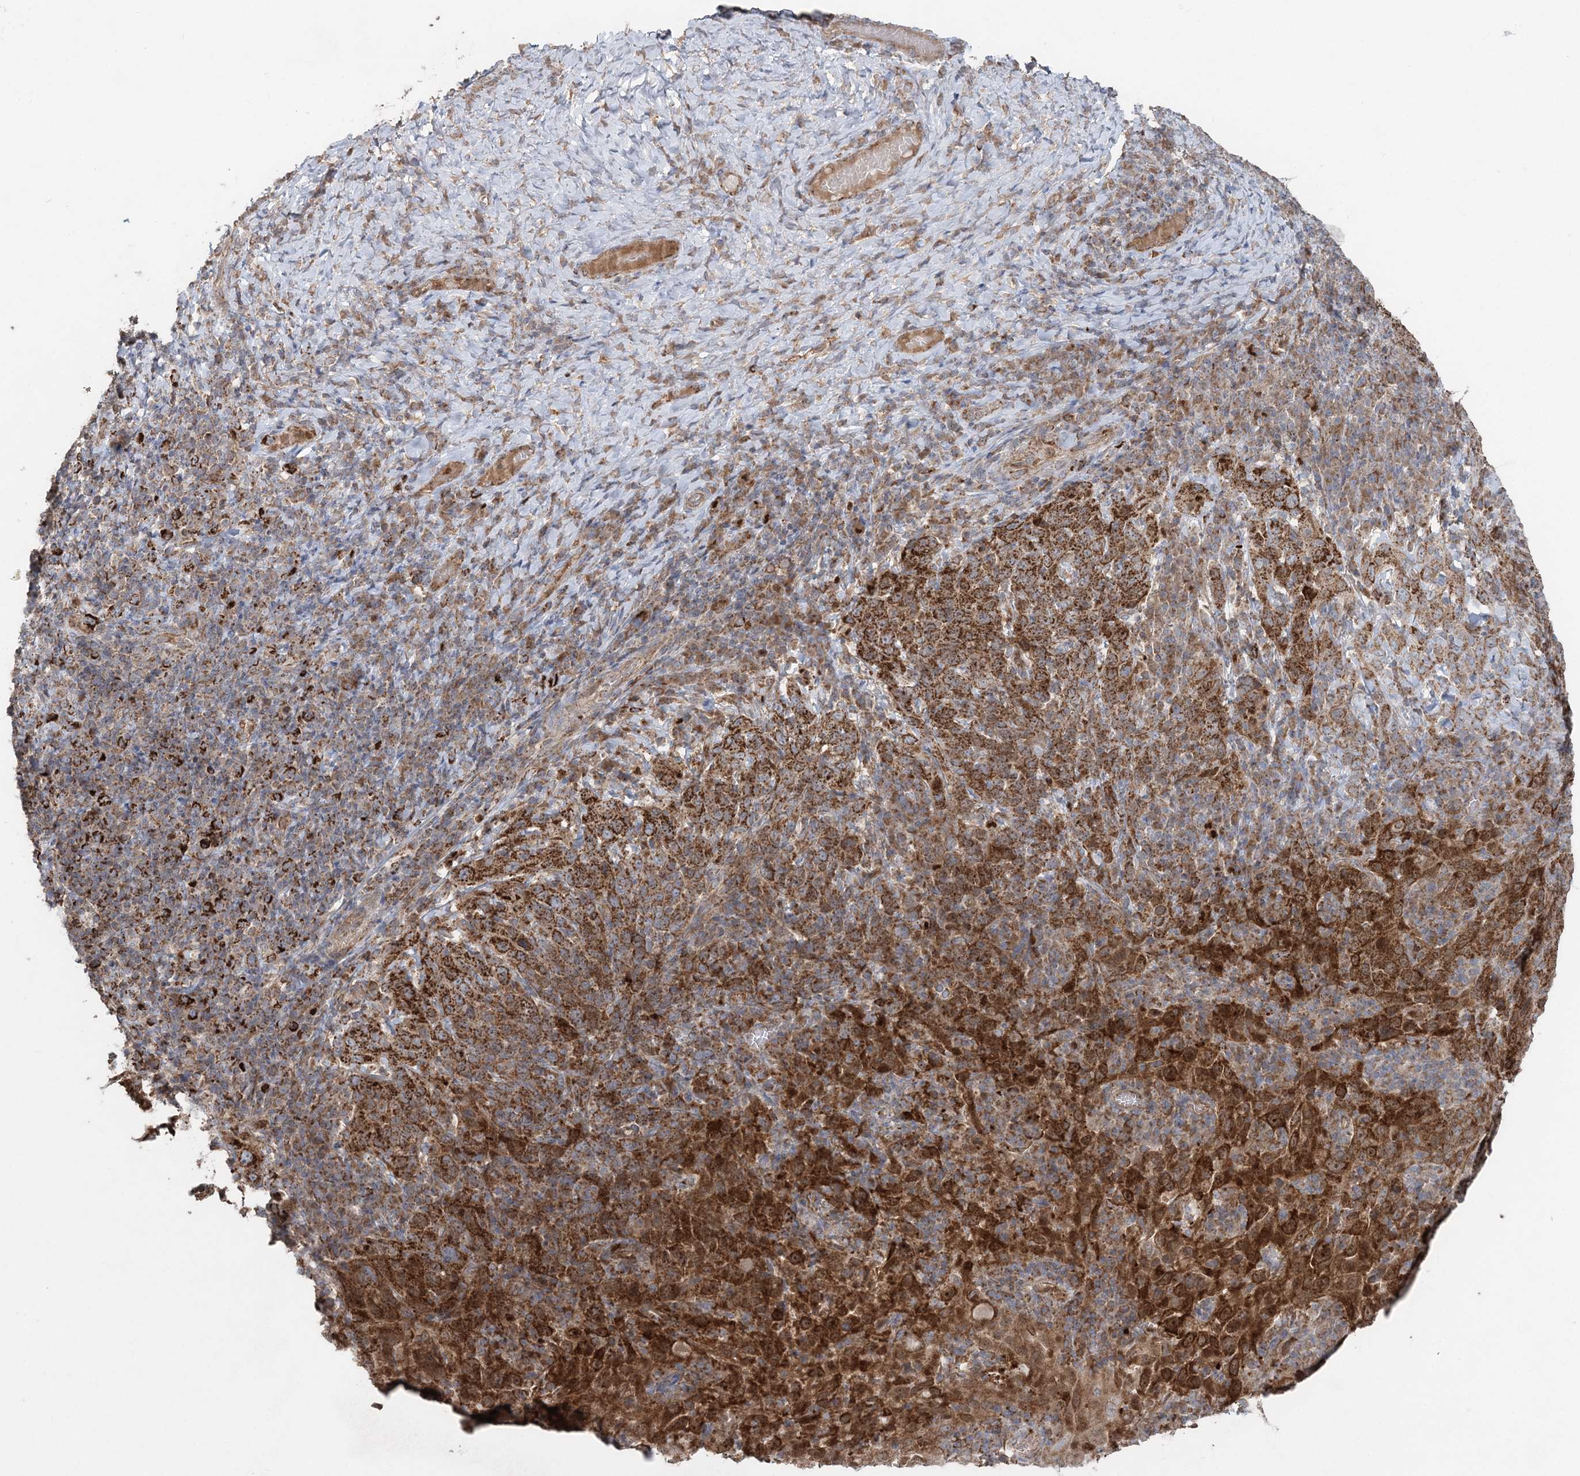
{"staining": {"intensity": "strong", "quantity": ">75%", "location": "cytoplasmic/membranous"}, "tissue": "cervical cancer", "cell_type": "Tumor cells", "image_type": "cancer", "snomed": [{"axis": "morphology", "description": "Squamous cell carcinoma, NOS"}, {"axis": "topography", "description": "Cervix"}], "caption": "A photomicrograph showing strong cytoplasmic/membranous staining in approximately >75% of tumor cells in cervical squamous cell carcinoma, as visualized by brown immunohistochemical staining.", "gene": "LRPPRC", "patient": {"sex": "female", "age": 46}}